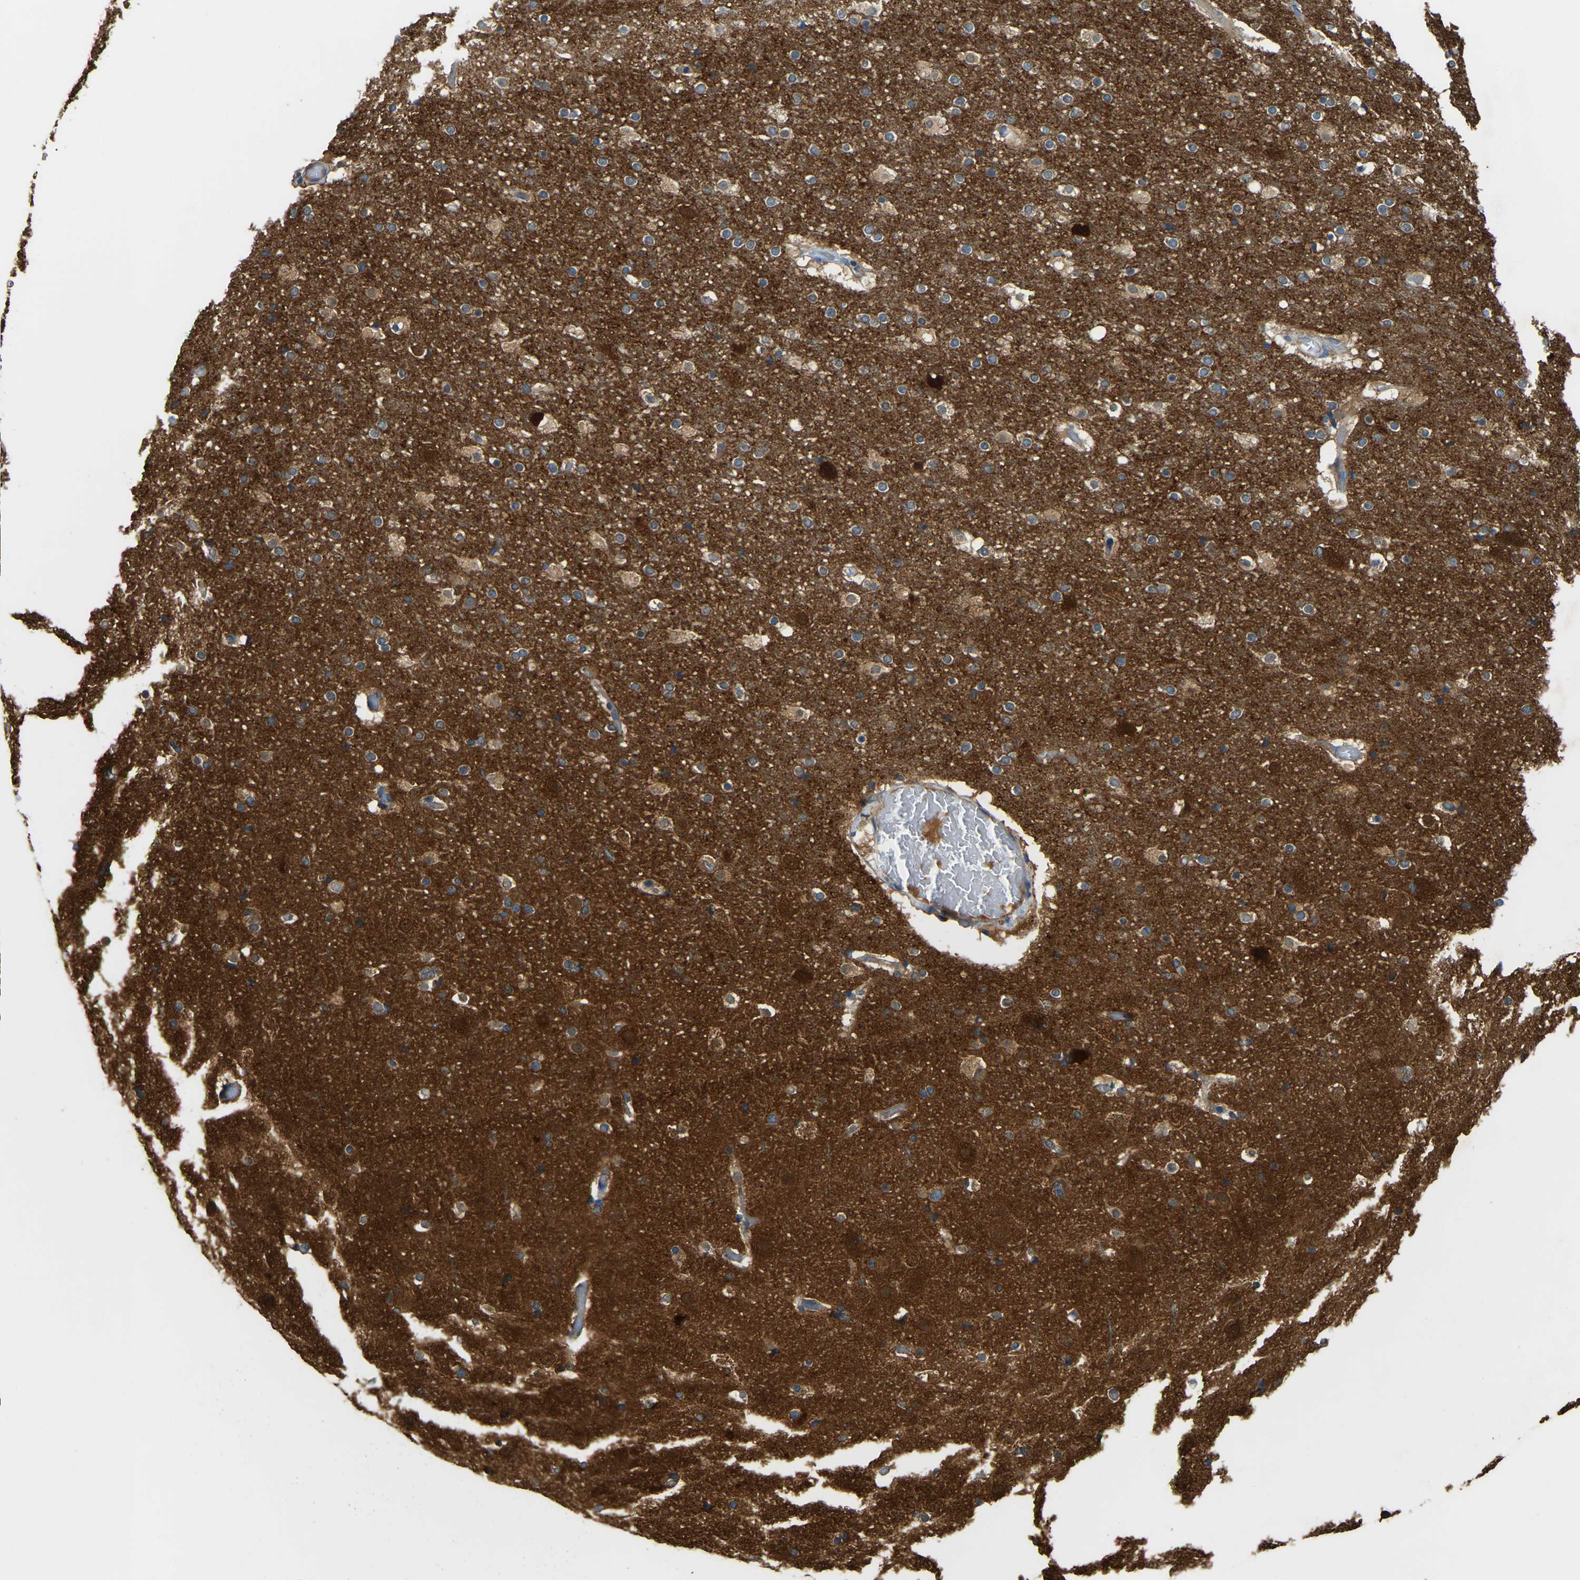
{"staining": {"intensity": "negative", "quantity": "none", "location": "none"}, "tissue": "cerebral cortex", "cell_type": "Endothelial cells", "image_type": "normal", "snomed": [{"axis": "morphology", "description": "Normal tissue, NOS"}, {"axis": "topography", "description": "Cerebral cortex"}], "caption": "A micrograph of human cerebral cortex is negative for staining in endothelial cells. The staining is performed using DAB brown chromogen with nuclei counter-stained in using hematoxylin.", "gene": "GDA", "patient": {"sex": "male", "age": 57}}